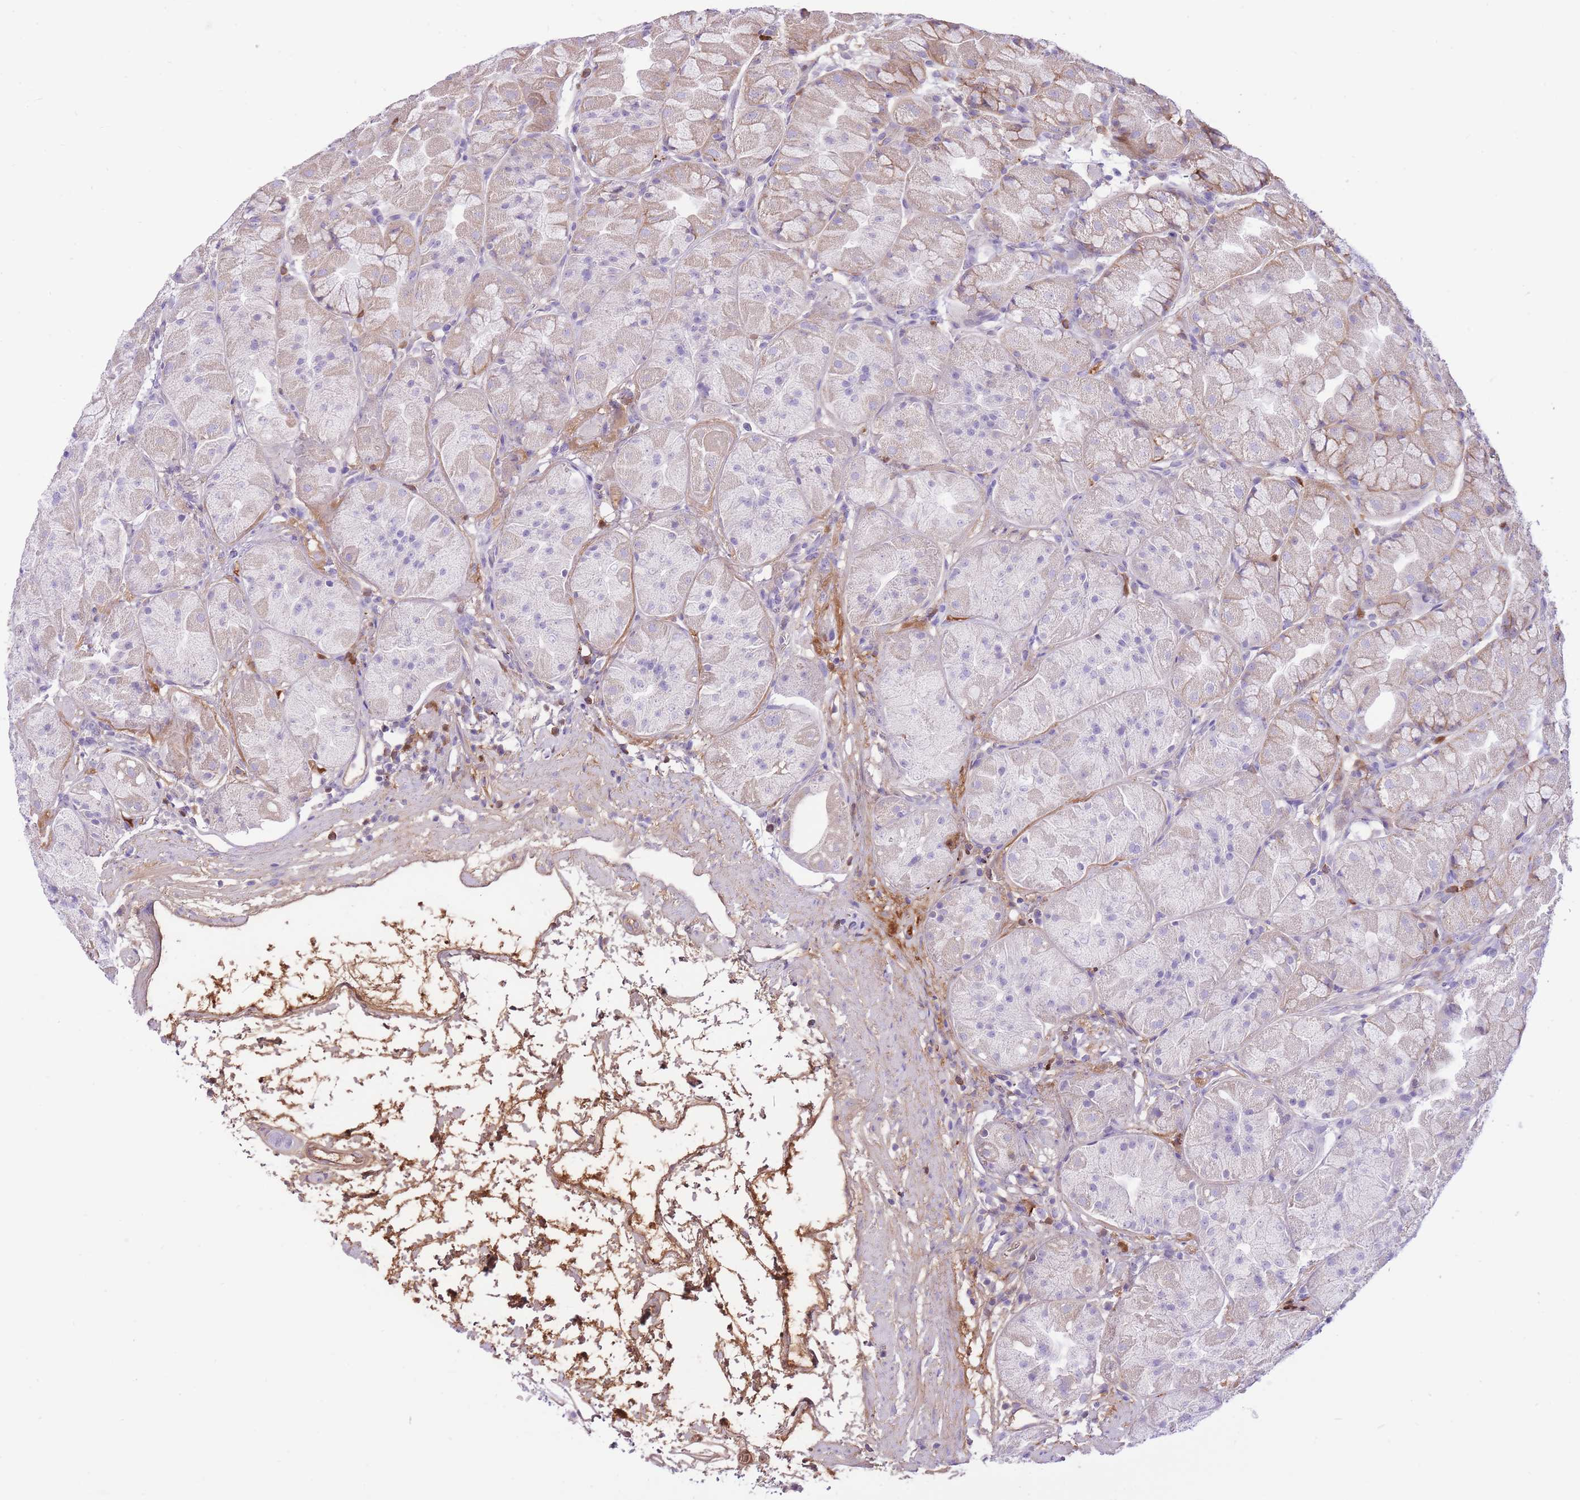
{"staining": {"intensity": "moderate", "quantity": "<25%", "location": "cytoplasmic/membranous"}, "tissue": "stomach", "cell_type": "Glandular cells", "image_type": "normal", "snomed": [{"axis": "morphology", "description": "Normal tissue, NOS"}, {"axis": "topography", "description": "Stomach"}], "caption": "Immunohistochemistry (DAB) staining of normal human stomach reveals moderate cytoplasmic/membranous protein staining in about <25% of glandular cells. (DAB (3,3'-diaminobenzidine) = brown stain, brightfield microscopy at high magnification).", "gene": "HRG", "patient": {"sex": "male", "age": 57}}